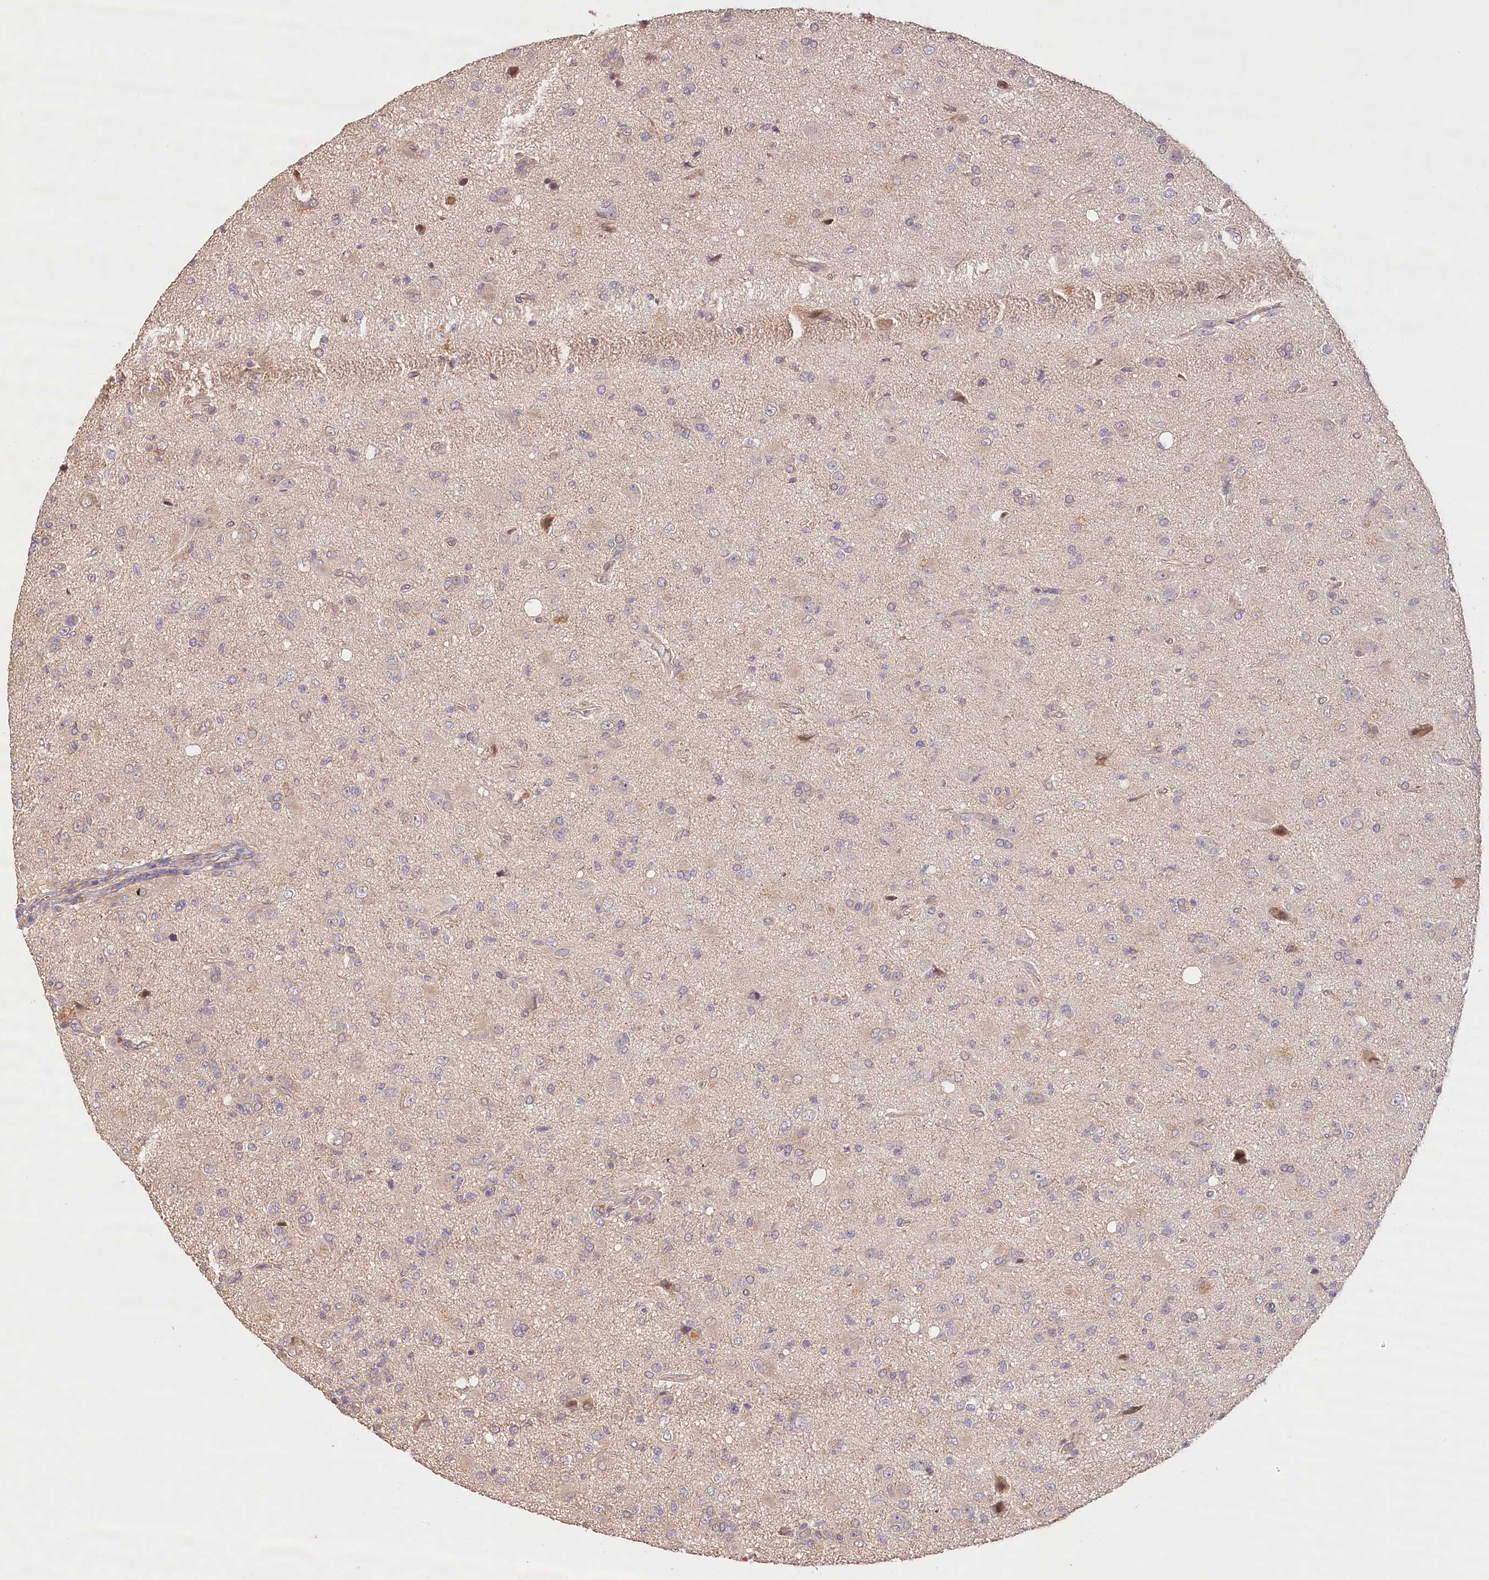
{"staining": {"intensity": "negative", "quantity": "none", "location": "none"}, "tissue": "glioma", "cell_type": "Tumor cells", "image_type": "cancer", "snomed": [{"axis": "morphology", "description": "Glioma, malignant, High grade"}, {"axis": "topography", "description": "Brain"}], "caption": "IHC of high-grade glioma (malignant) shows no positivity in tumor cells.", "gene": "LSS", "patient": {"sex": "female", "age": 57}}